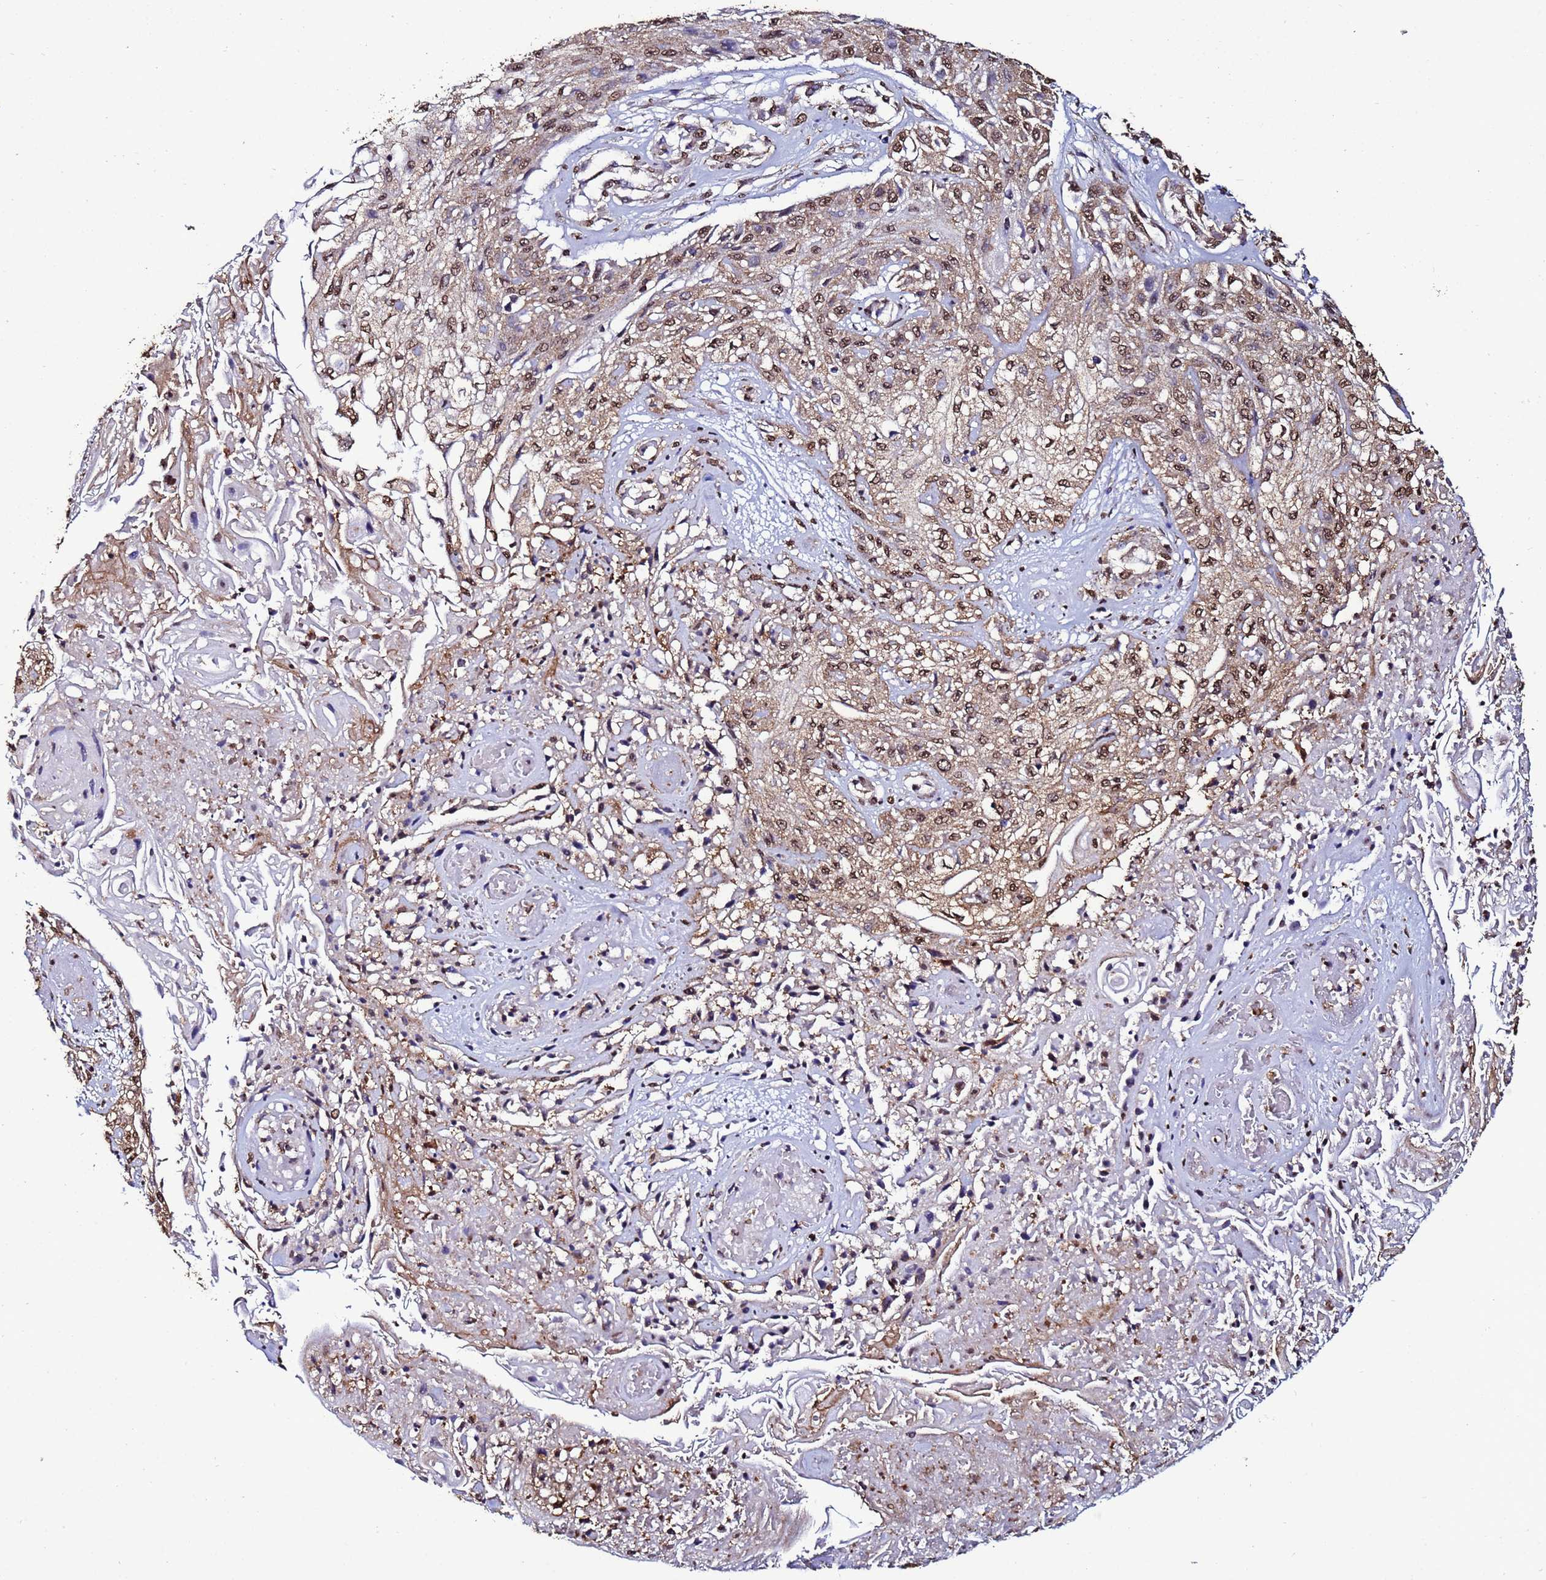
{"staining": {"intensity": "moderate", "quantity": ">75%", "location": "nuclear"}, "tissue": "skin cancer", "cell_type": "Tumor cells", "image_type": "cancer", "snomed": [{"axis": "morphology", "description": "Squamous cell carcinoma, NOS"}, {"axis": "morphology", "description": "Squamous cell carcinoma, metastatic, NOS"}, {"axis": "topography", "description": "Skin"}, {"axis": "topography", "description": "Lymph node"}], "caption": "This image displays IHC staining of skin cancer (metastatic squamous cell carcinoma), with medium moderate nuclear expression in about >75% of tumor cells.", "gene": "TRIP6", "patient": {"sex": "male", "age": 75}}